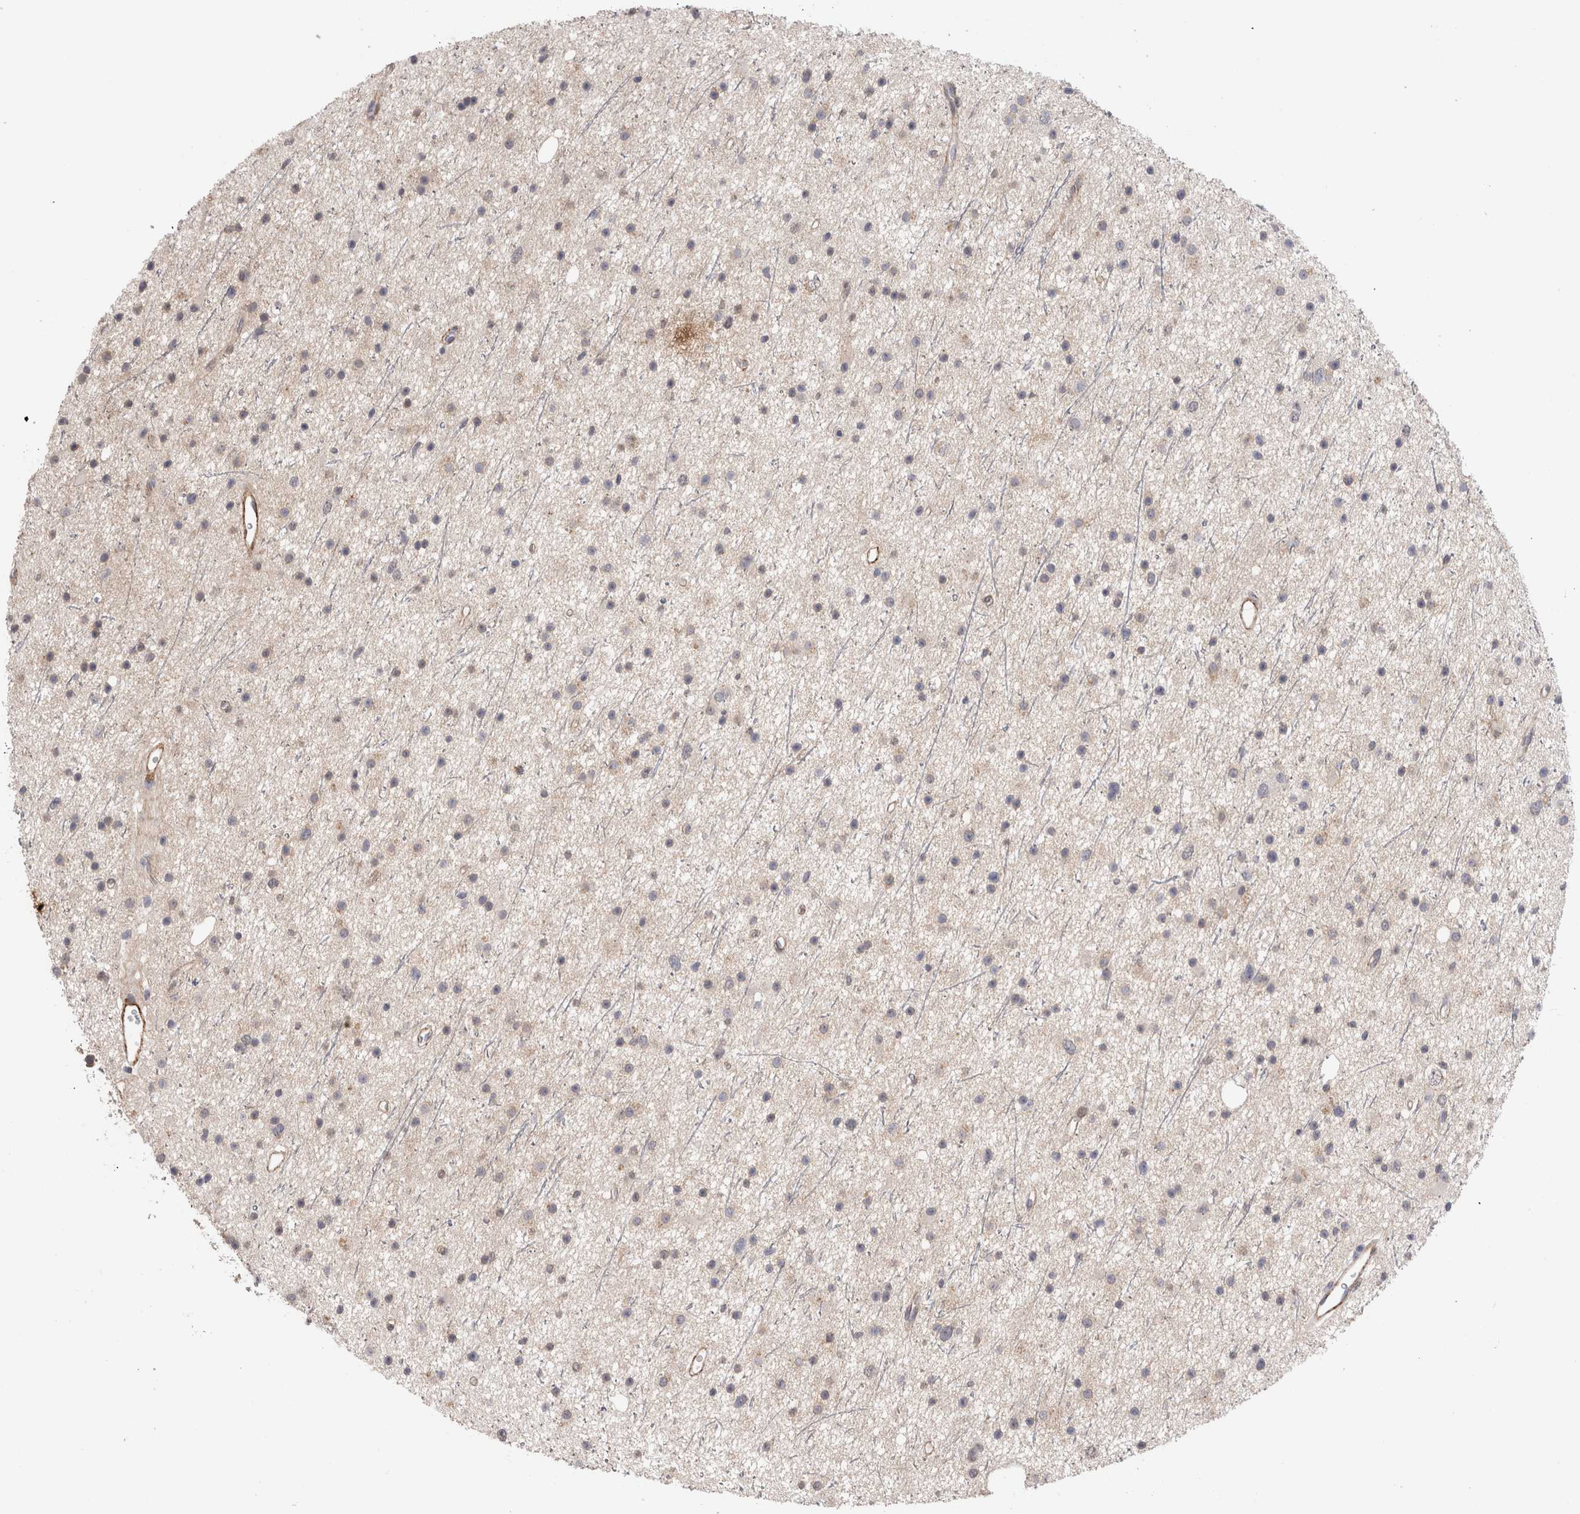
{"staining": {"intensity": "weak", "quantity": "25%-75%", "location": "cytoplasmic/membranous"}, "tissue": "glioma", "cell_type": "Tumor cells", "image_type": "cancer", "snomed": [{"axis": "morphology", "description": "Glioma, malignant, Low grade"}, {"axis": "topography", "description": "Cerebral cortex"}], "caption": "Immunohistochemical staining of human malignant glioma (low-grade) reveals weak cytoplasmic/membranous protein positivity in about 25%-75% of tumor cells. (Brightfield microscopy of DAB IHC at high magnification).", "gene": "CDH6", "patient": {"sex": "female", "age": 39}}